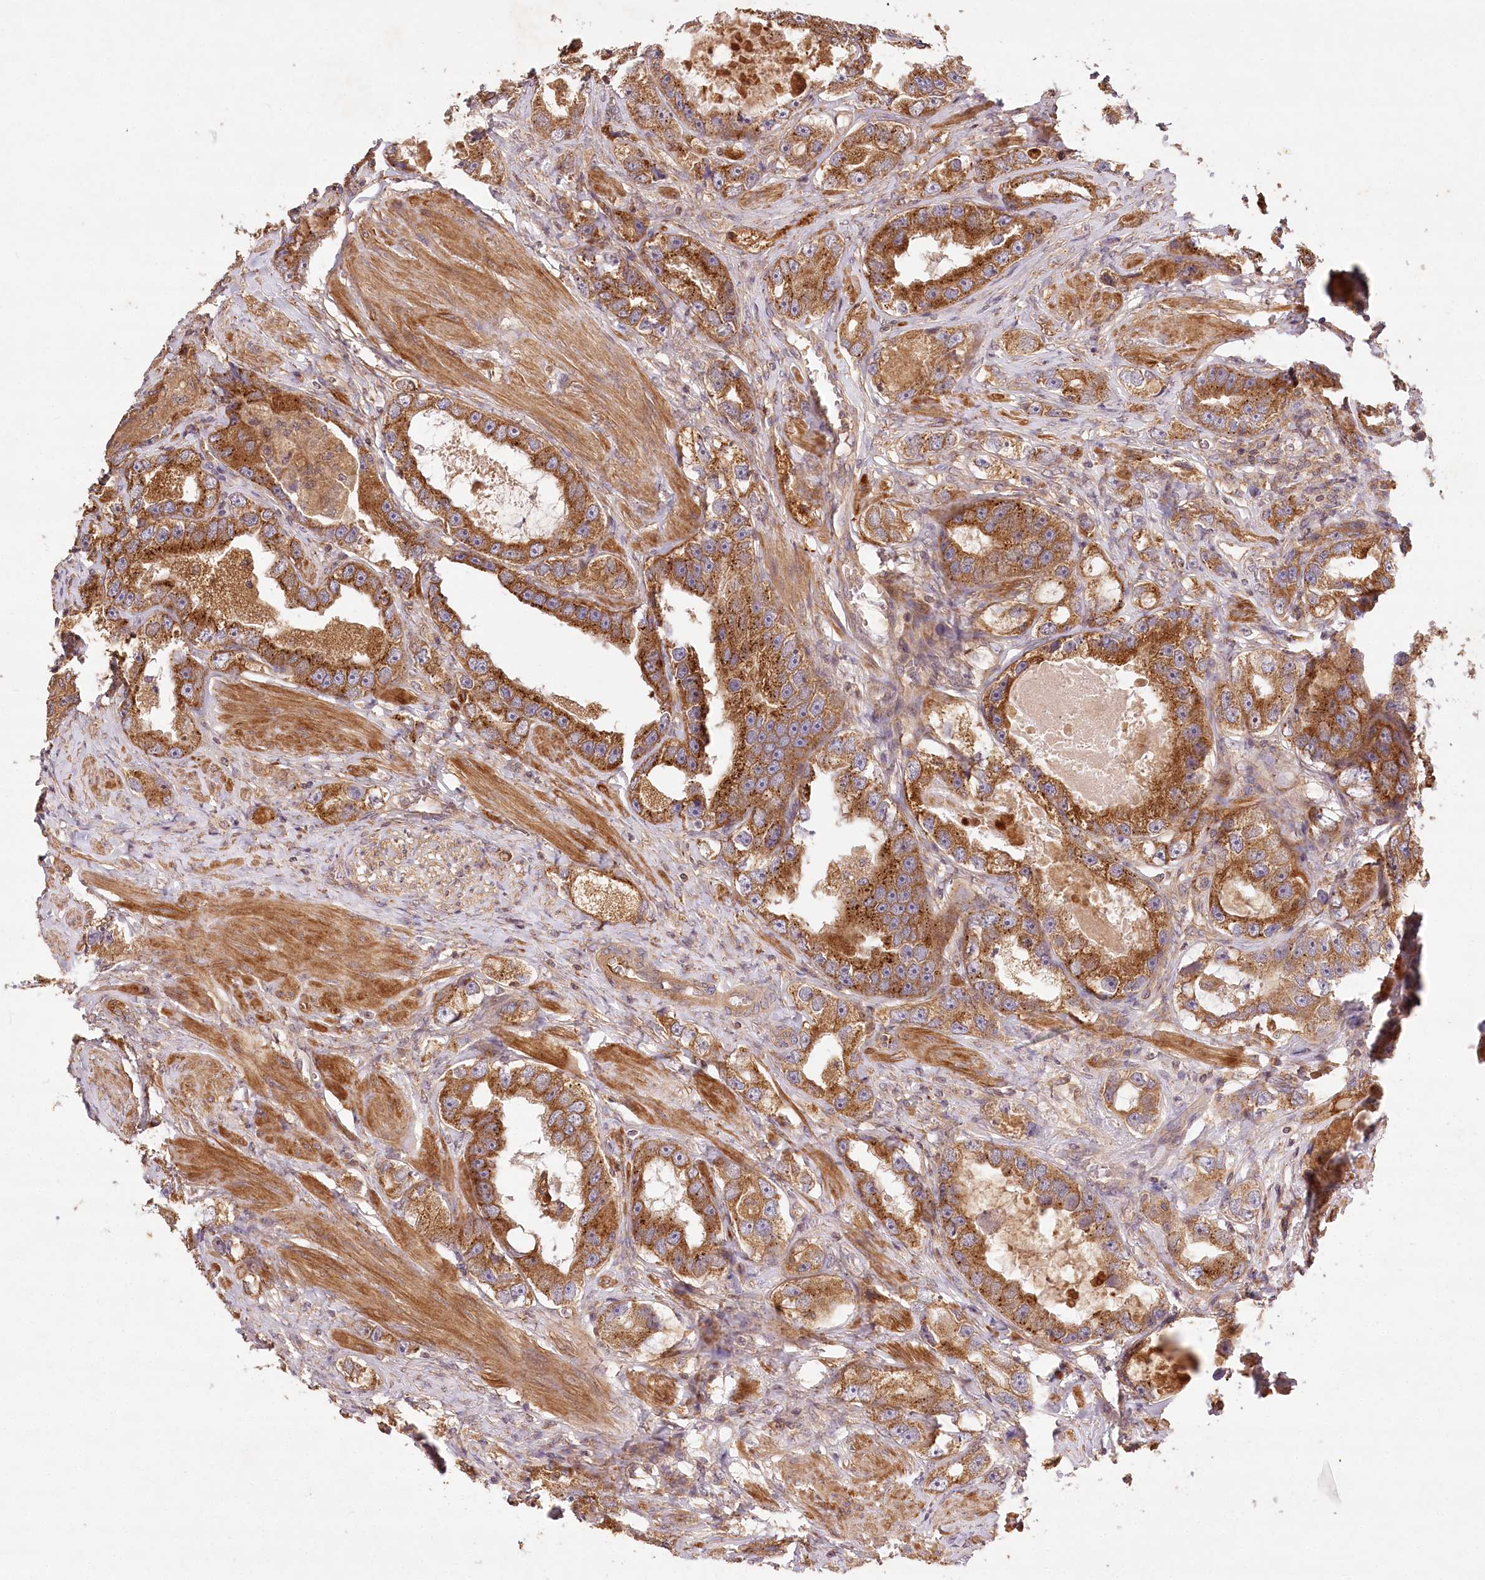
{"staining": {"intensity": "strong", "quantity": ">75%", "location": "cytoplasmic/membranous"}, "tissue": "prostate cancer", "cell_type": "Tumor cells", "image_type": "cancer", "snomed": [{"axis": "morphology", "description": "Adenocarcinoma, High grade"}, {"axis": "topography", "description": "Prostate"}], "caption": "This is an image of immunohistochemistry staining of adenocarcinoma (high-grade) (prostate), which shows strong expression in the cytoplasmic/membranous of tumor cells.", "gene": "LSS", "patient": {"sex": "male", "age": 63}}